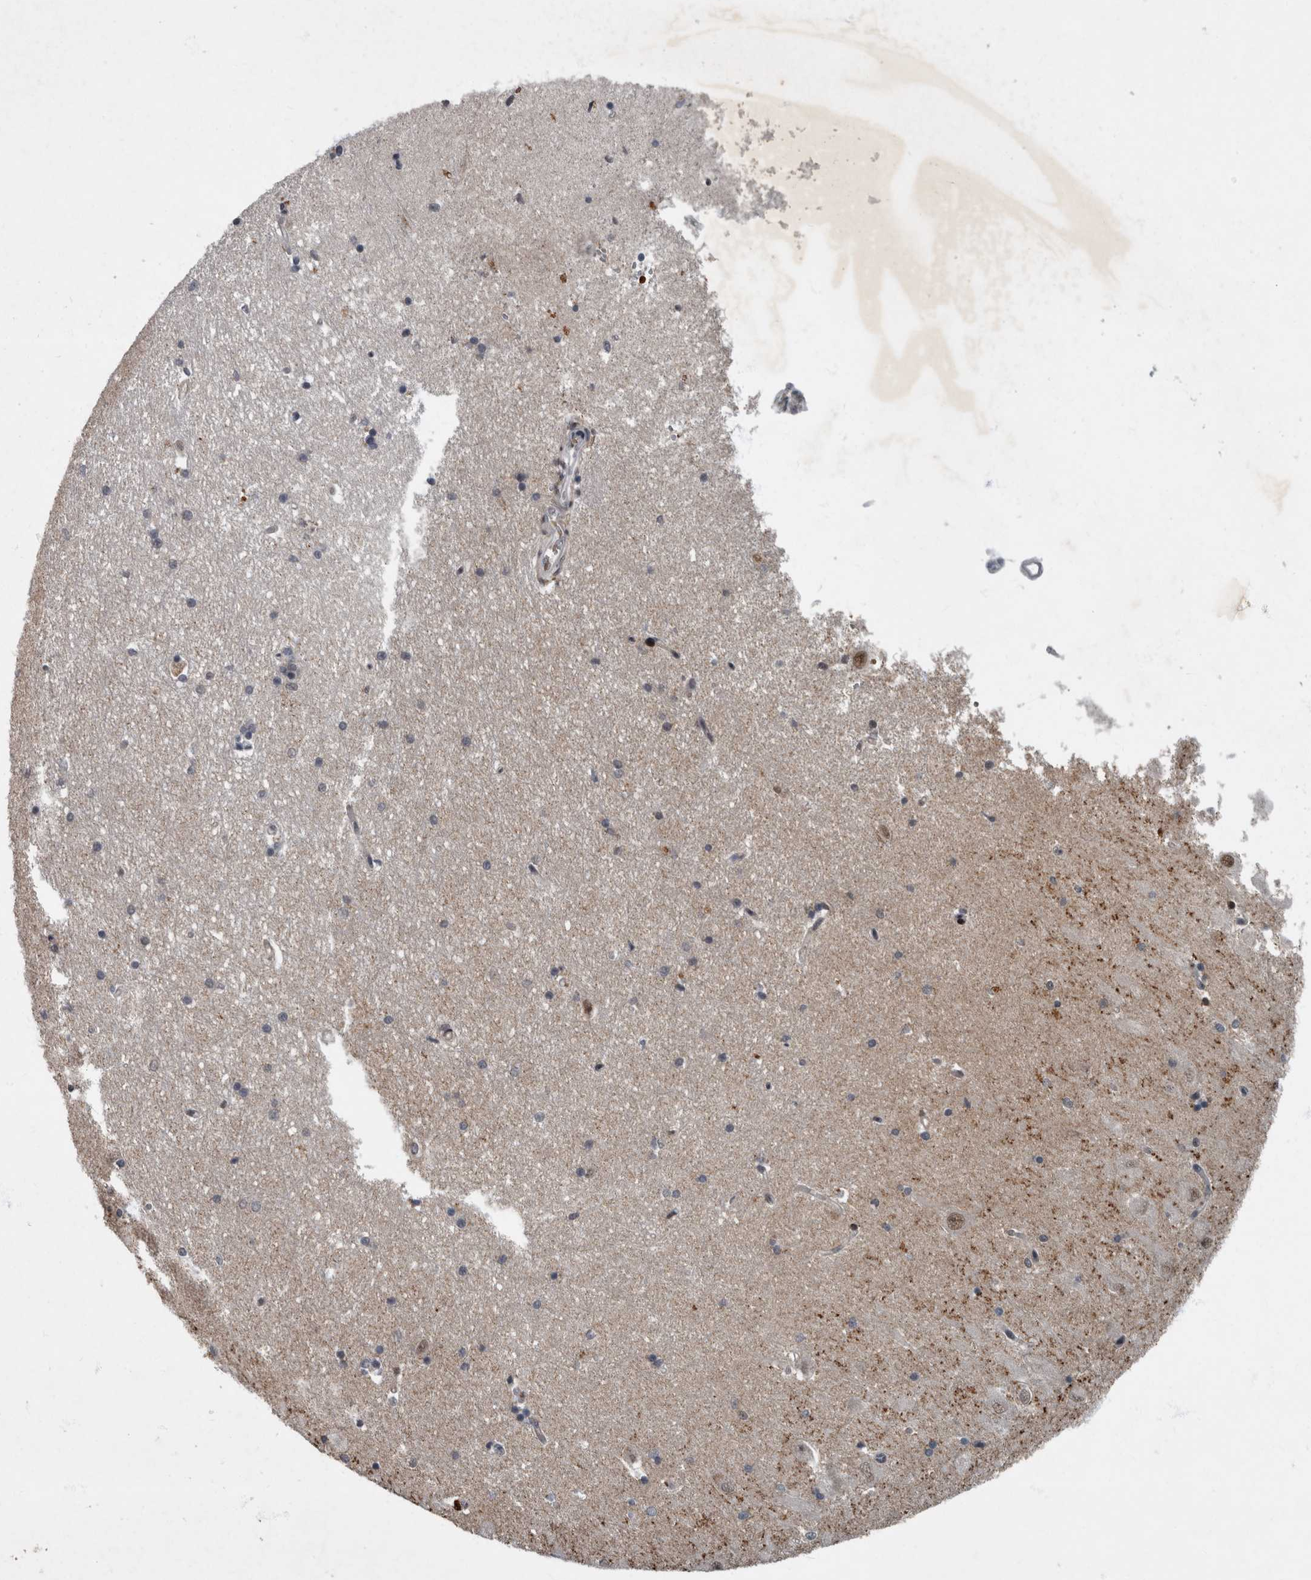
{"staining": {"intensity": "negative", "quantity": "none", "location": "none"}, "tissue": "hippocampus", "cell_type": "Glial cells", "image_type": "normal", "snomed": [{"axis": "morphology", "description": "Normal tissue, NOS"}, {"axis": "topography", "description": "Hippocampus"}], "caption": "A micrograph of human hippocampus is negative for staining in glial cells. Nuclei are stained in blue.", "gene": "WDR33", "patient": {"sex": "male", "age": 45}}